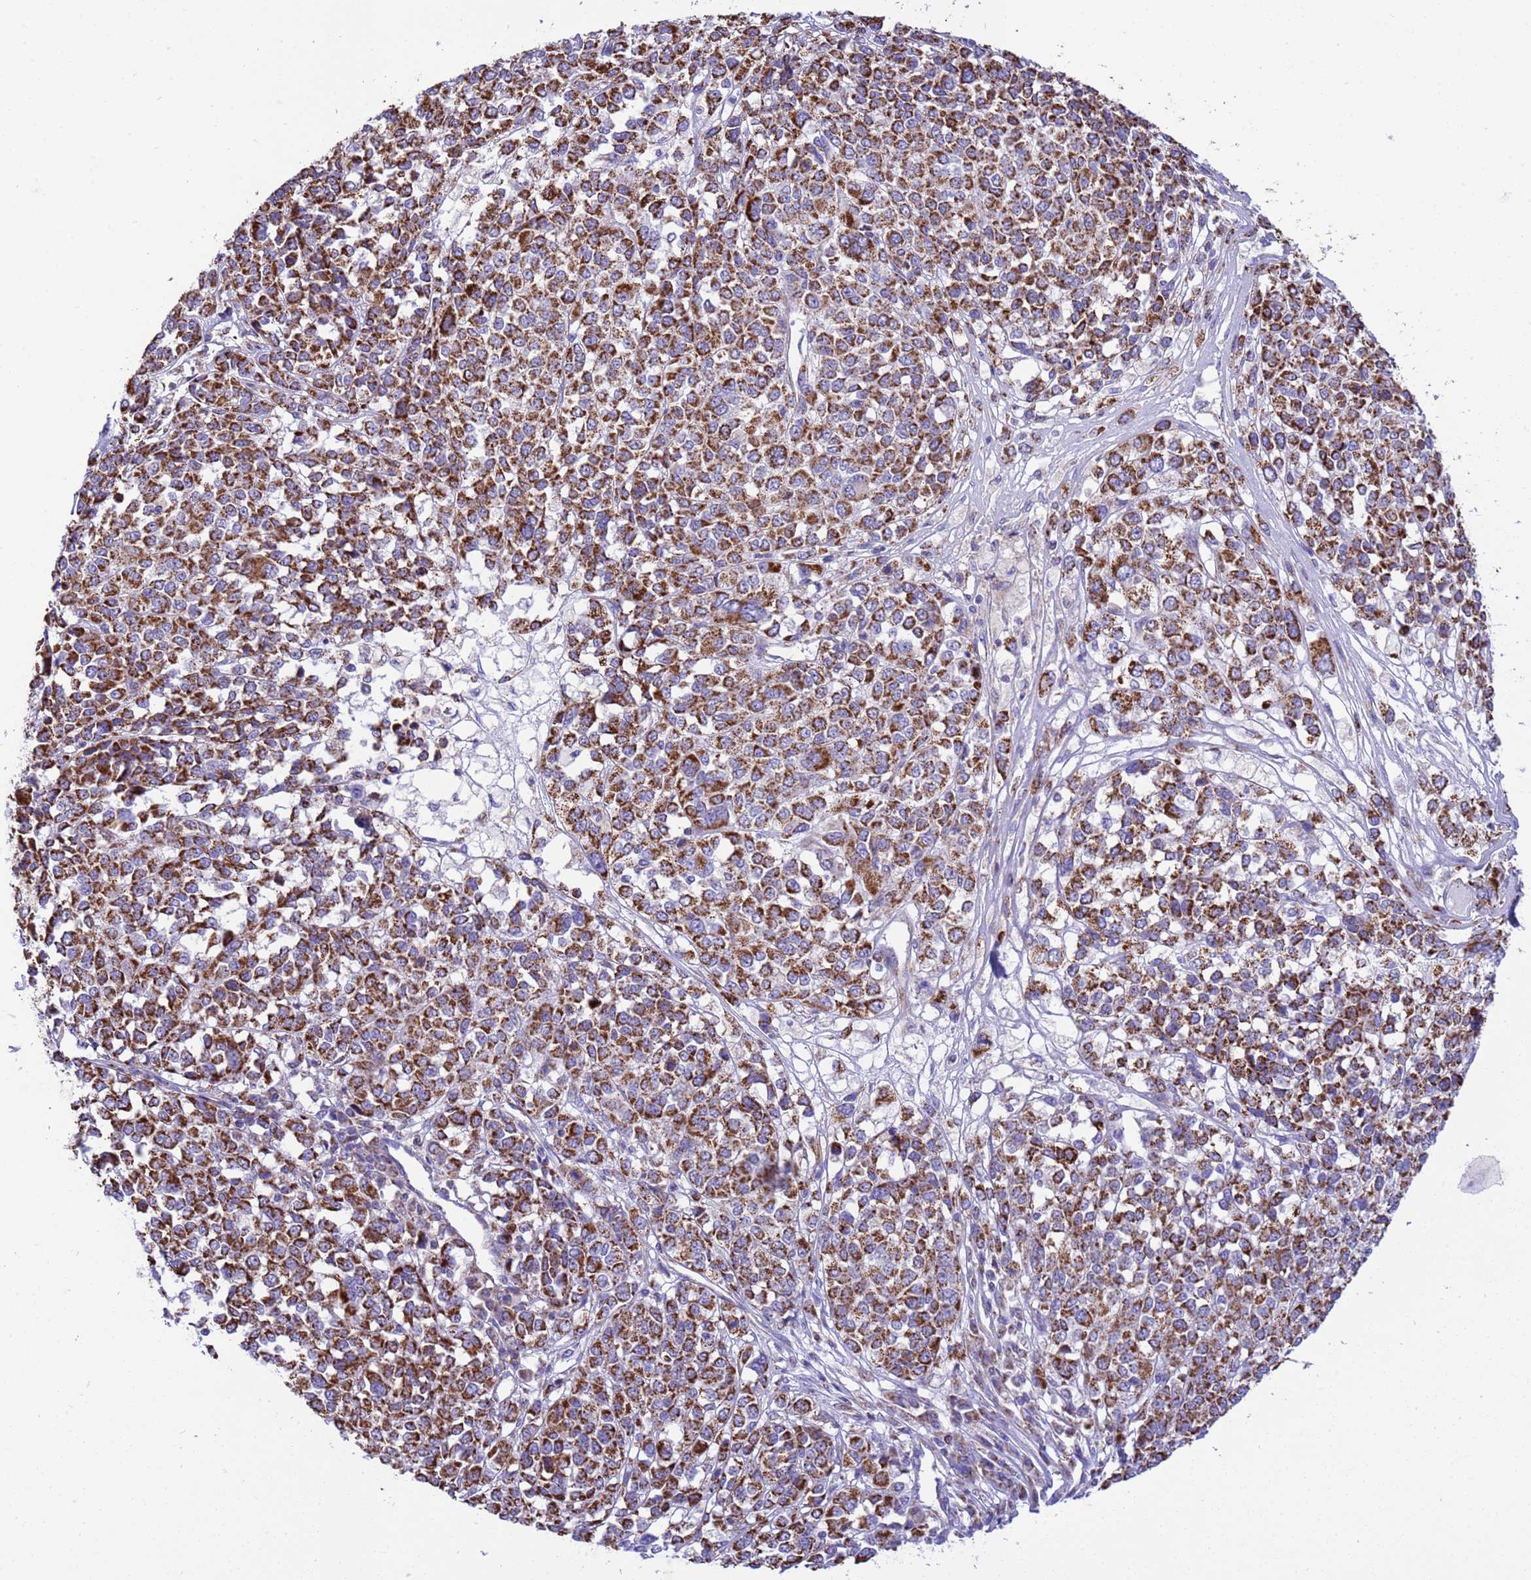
{"staining": {"intensity": "strong", "quantity": ">75%", "location": "cytoplasmic/membranous"}, "tissue": "melanoma", "cell_type": "Tumor cells", "image_type": "cancer", "snomed": [{"axis": "morphology", "description": "Malignant melanoma, Metastatic site"}, {"axis": "topography", "description": "Lymph node"}], "caption": "The image demonstrates staining of melanoma, revealing strong cytoplasmic/membranous protein positivity (brown color) within tumor cells.", "gene": "RNF165", "patient": {"sex": "male", "age": 44}}